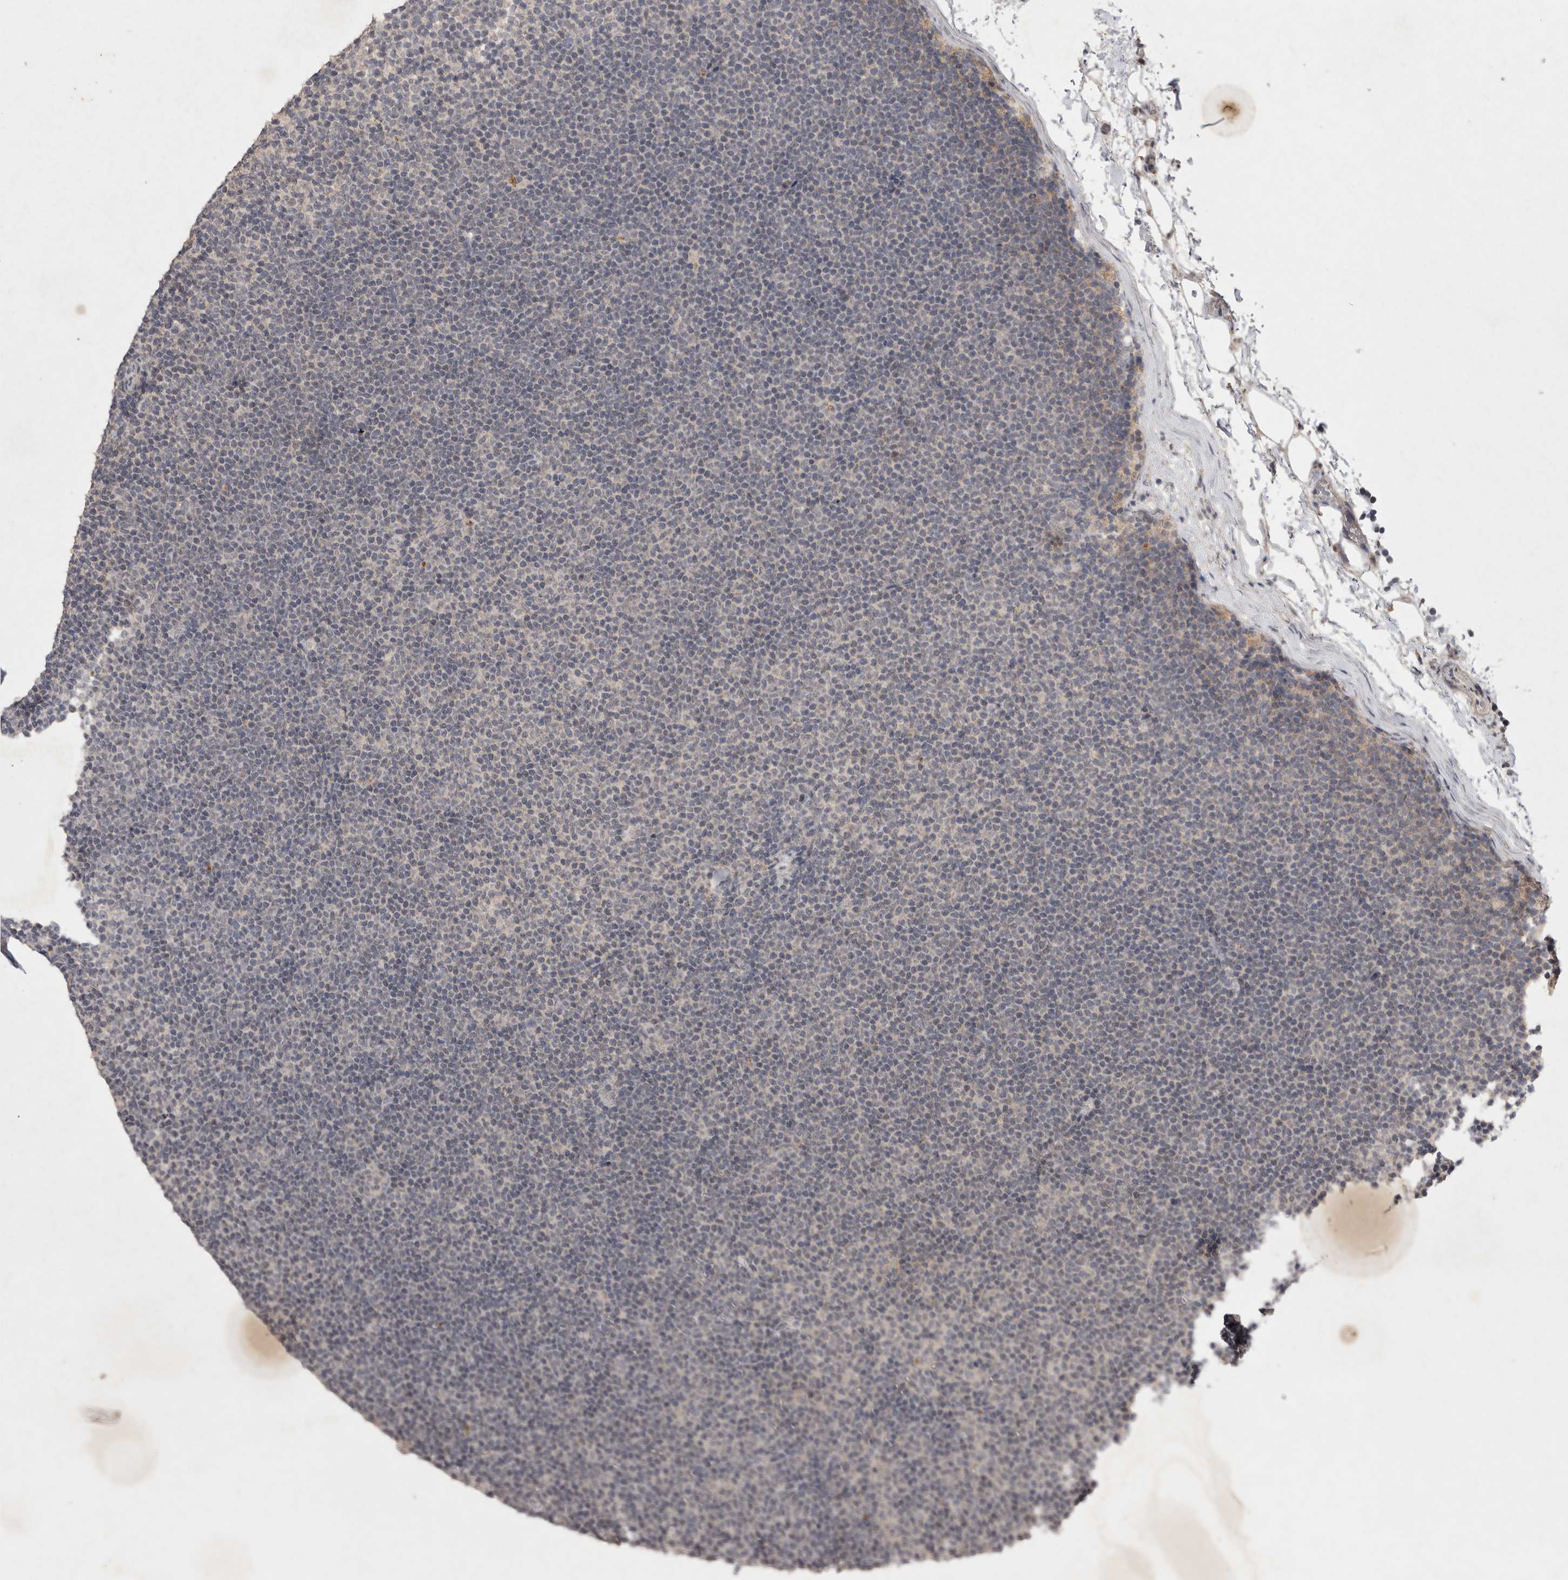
{"staining": {"intensity": "negative", "quantity": "none", "location": "none"}, "tissue": "lymphoma", "cell_type": "Tumor cells", "image_type": "cancer", "snomed": [{"axis": "morphology", "description": "Malignant lymphoma, non-Hodgkin's type, Low grade"}, {"axis": "topography", "description": "Lymph node"}], "caption": "Tumor cells are negative for protein expression in human low-grade malignant lymphoma, non-Hodgkin's type.", "gene": "APLNR", "patient": {"sex": "female", "age": 53}}